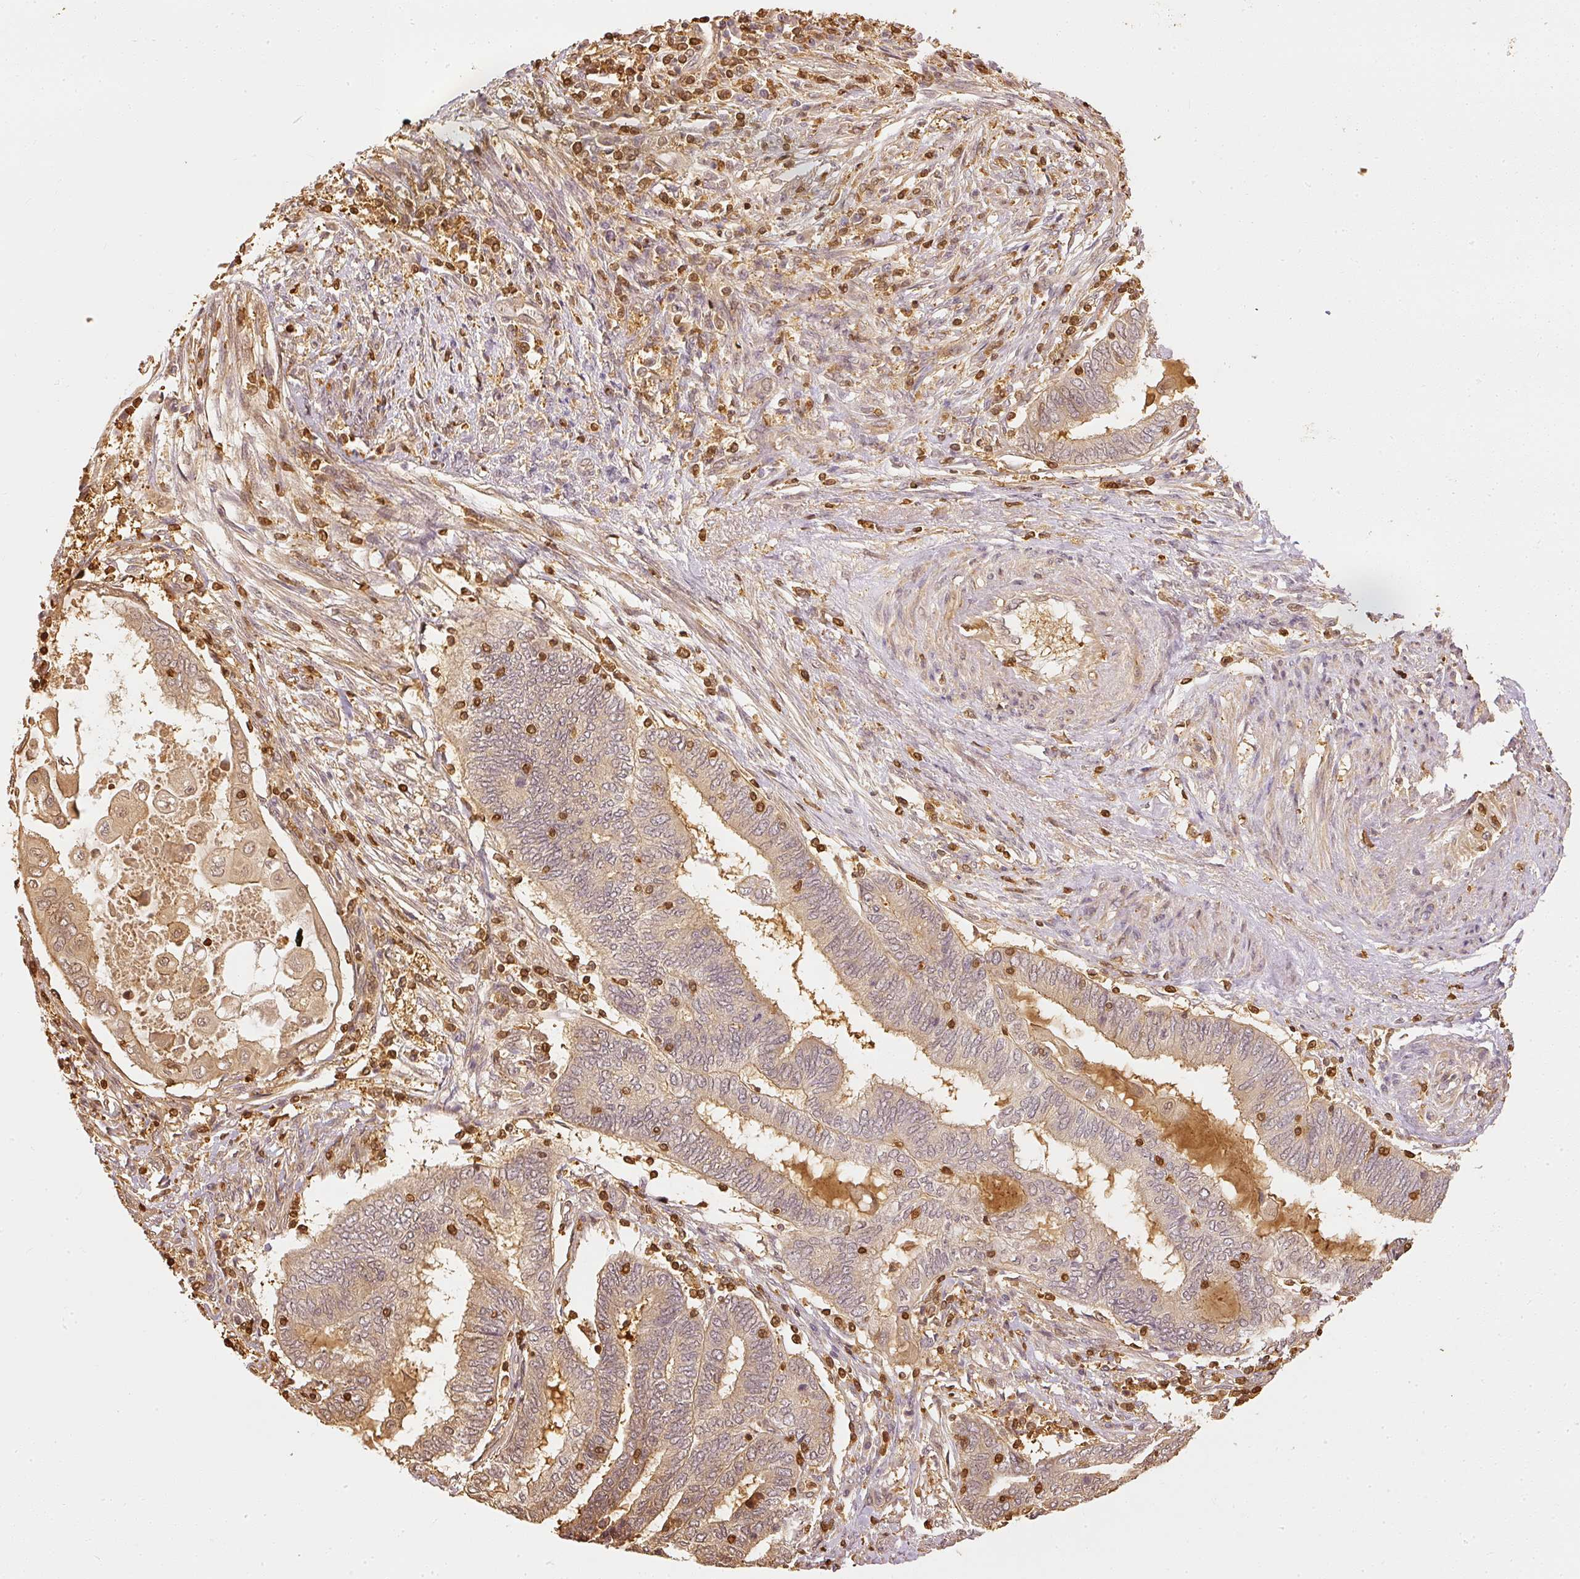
{"staining": {"intensity": "weak", "quantity": ">75%", "location": "cytoplasmic/membranous"}, "tissue": "endometrial cancer", "cell_type": "Tumor cells", "image_type": "cancer", "snomed": [{"axis": "morphology", "description": "Adenocarcinoma, NOS"}, {"axis": "topography", "description": "Uterus"}, {"axis": "topography", "description": "Endometrium"}], "caption": "Protein staining demonstrates weak cytoplasmic/membranous expression in approximately >75% of tumor cells in endometrial adenocarcinoma. The protein is stained brown, and the nuclei are stained in blue (DAB IHC with brightfield microscopy, high magnification).", "gene": "PFN1", "patient": {"sex": "female", "age": 70}}